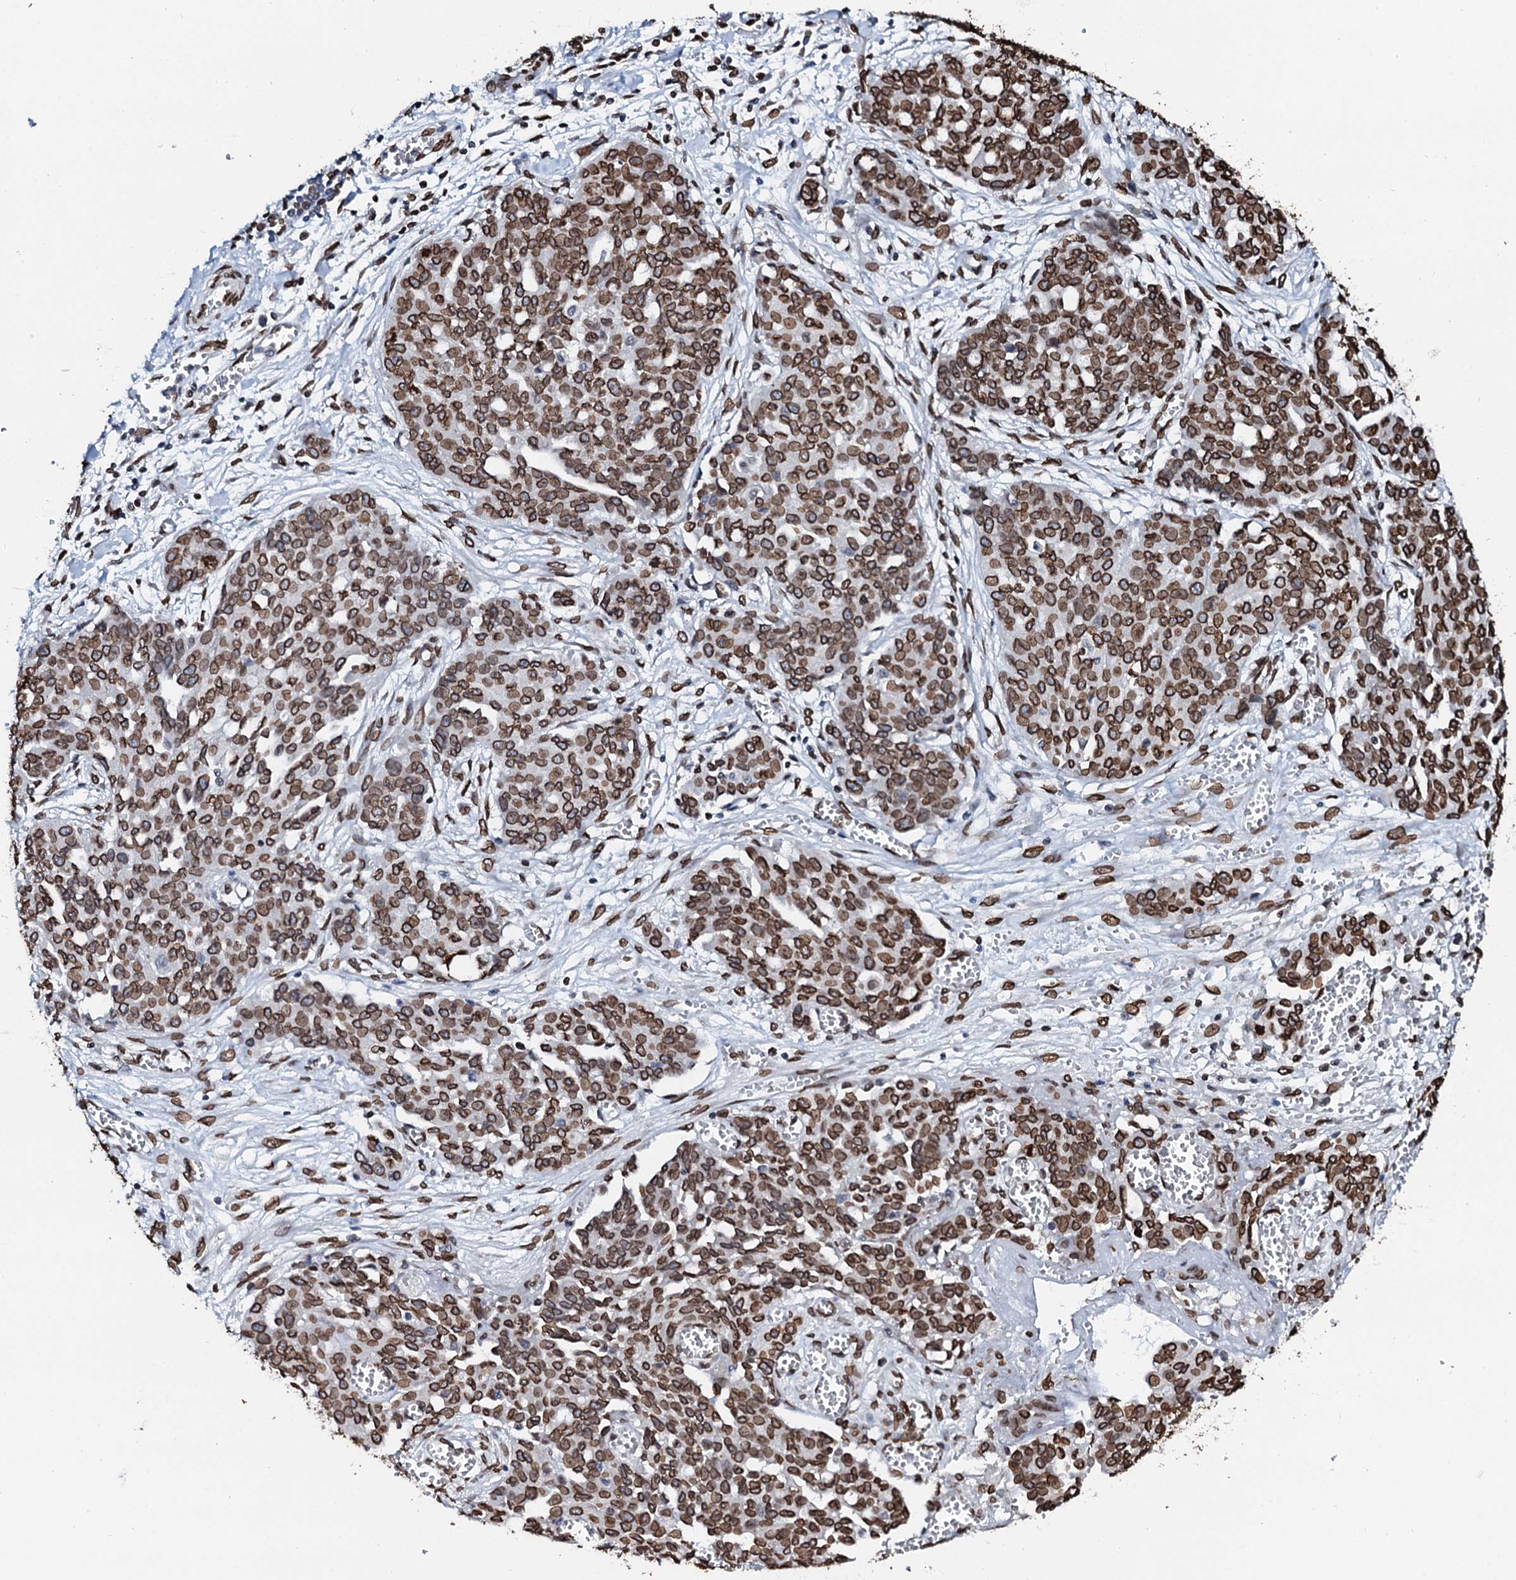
{"staining": {"intensity": "strong", "quantity": ">75%", "location": "cytoplasmic/membranous,nuclear"}, "tissue": "ovarian cancer", "cell_type": "Tumor cells", "image_type": "cancer", "snomed": [{"axis": "morphology", "description": "Cystadenocarcinoma, serous, NOS"}, {"axis": "topography", "description": "Soft tissue"}, {"axis": "topography", "description": "Ovary"}], "caption": "Human ovarian cancer (serous cystadenocarcinoma) stained with a protein marker demonstrates strong staining in tumor cells.", "gene": "KATNAL2", "patient": {"sex": "female", "age": 57}}